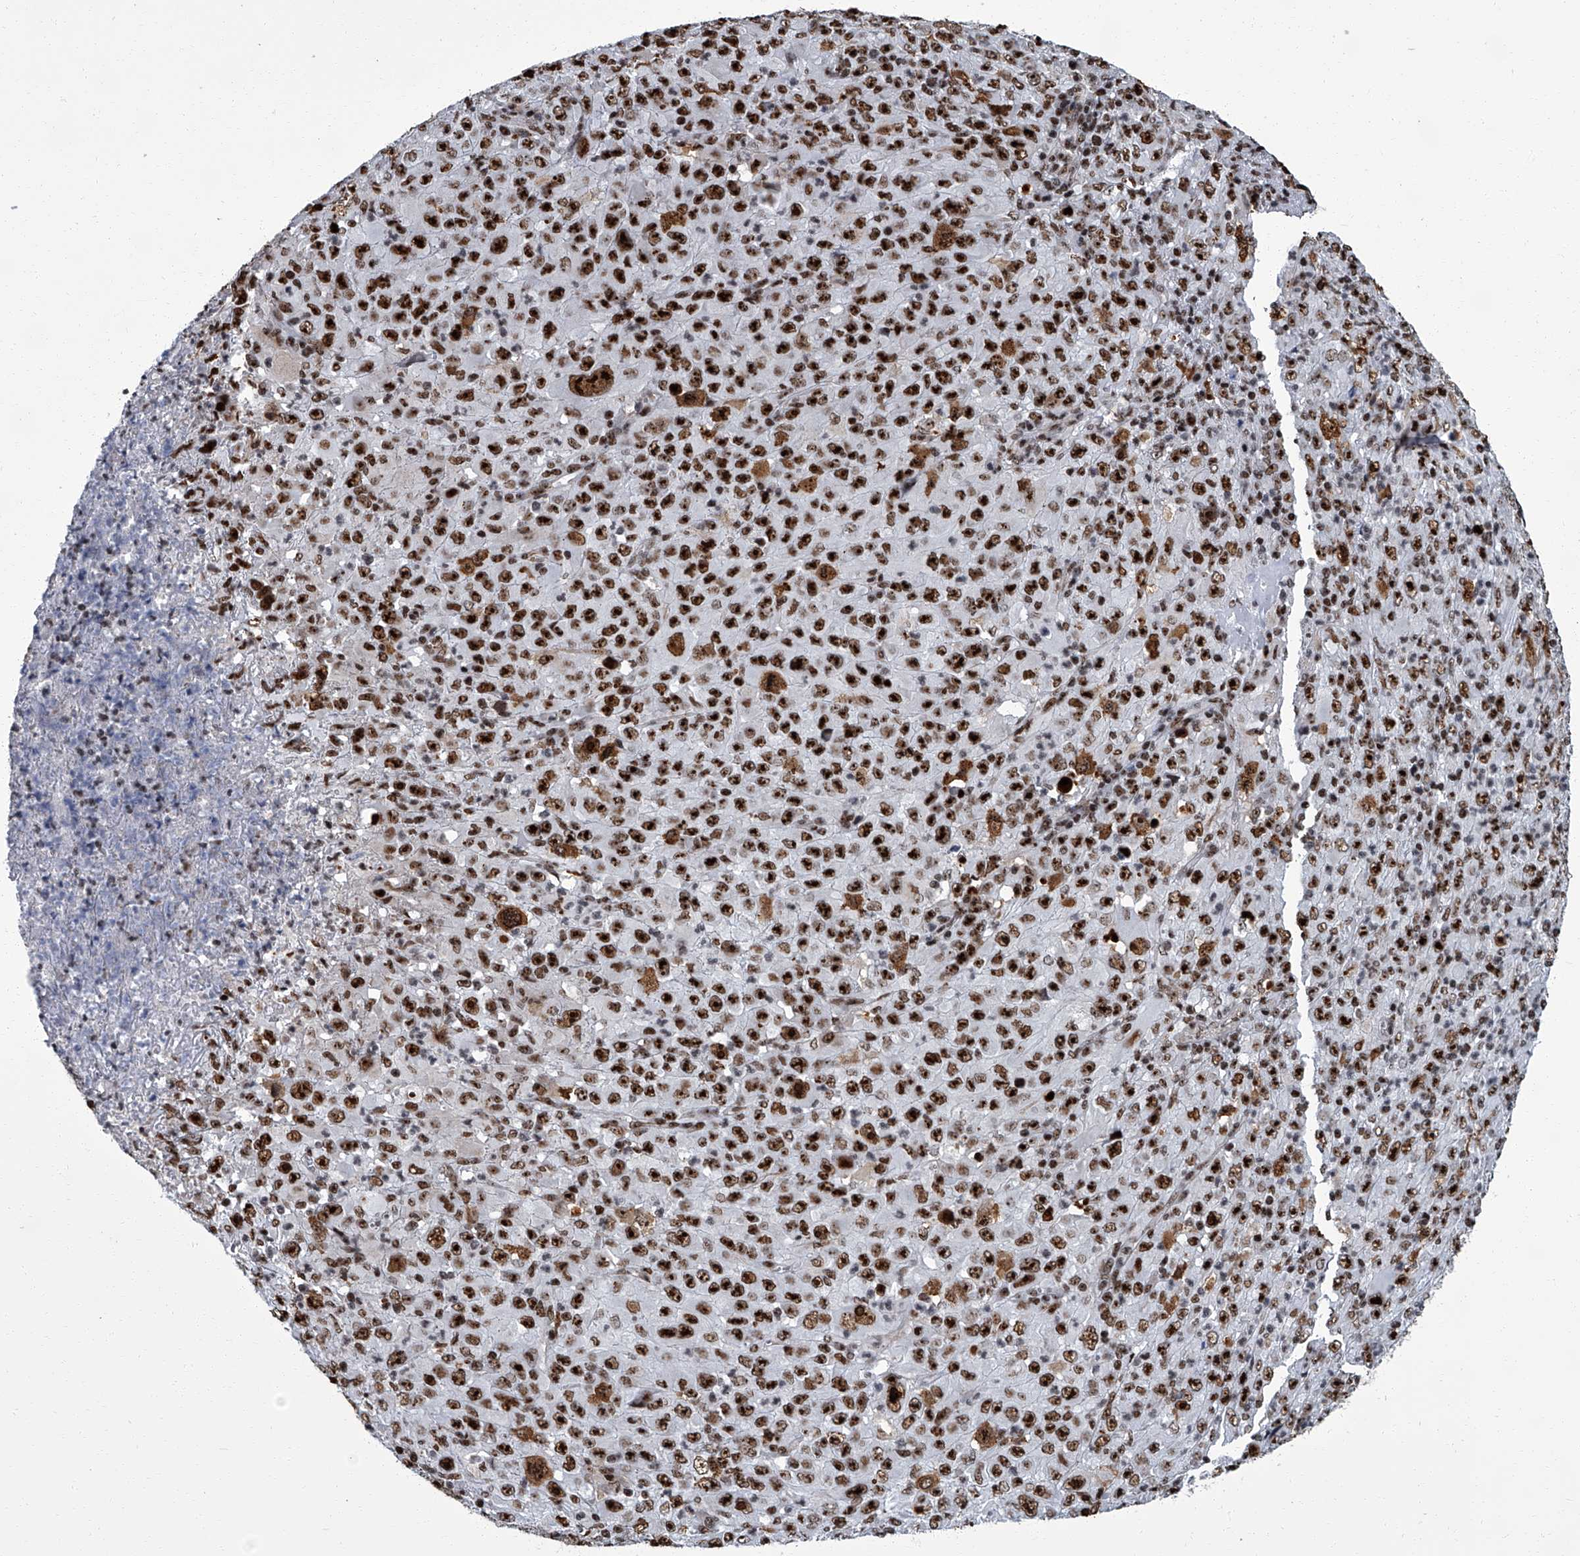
{"staining": {"intensity": "strong", "quantity": ">75%", "location": "nuclear"}, "tissue": "melanoma", "cell_type": "Tumor cells", "image_type": "cancer", "snomed": [{"axis": "morphology", "description": "Malignant melanoma, Metastatic site"}, {"axis": "topography", "description": "Skin"}], "caption": "Protein staining exhibits strong nuclear staining in approximately >75% of tumor cells in melanoma. The staining was performed using DAB (3,3'-diaminobenzidine) to visualize the protein expression in brown, while the nuclei were stained in blue with hematoxylin (Magnification: 20x).", "gene": "ZNF518B", "patient": {"sex": "female", "age": 56}}